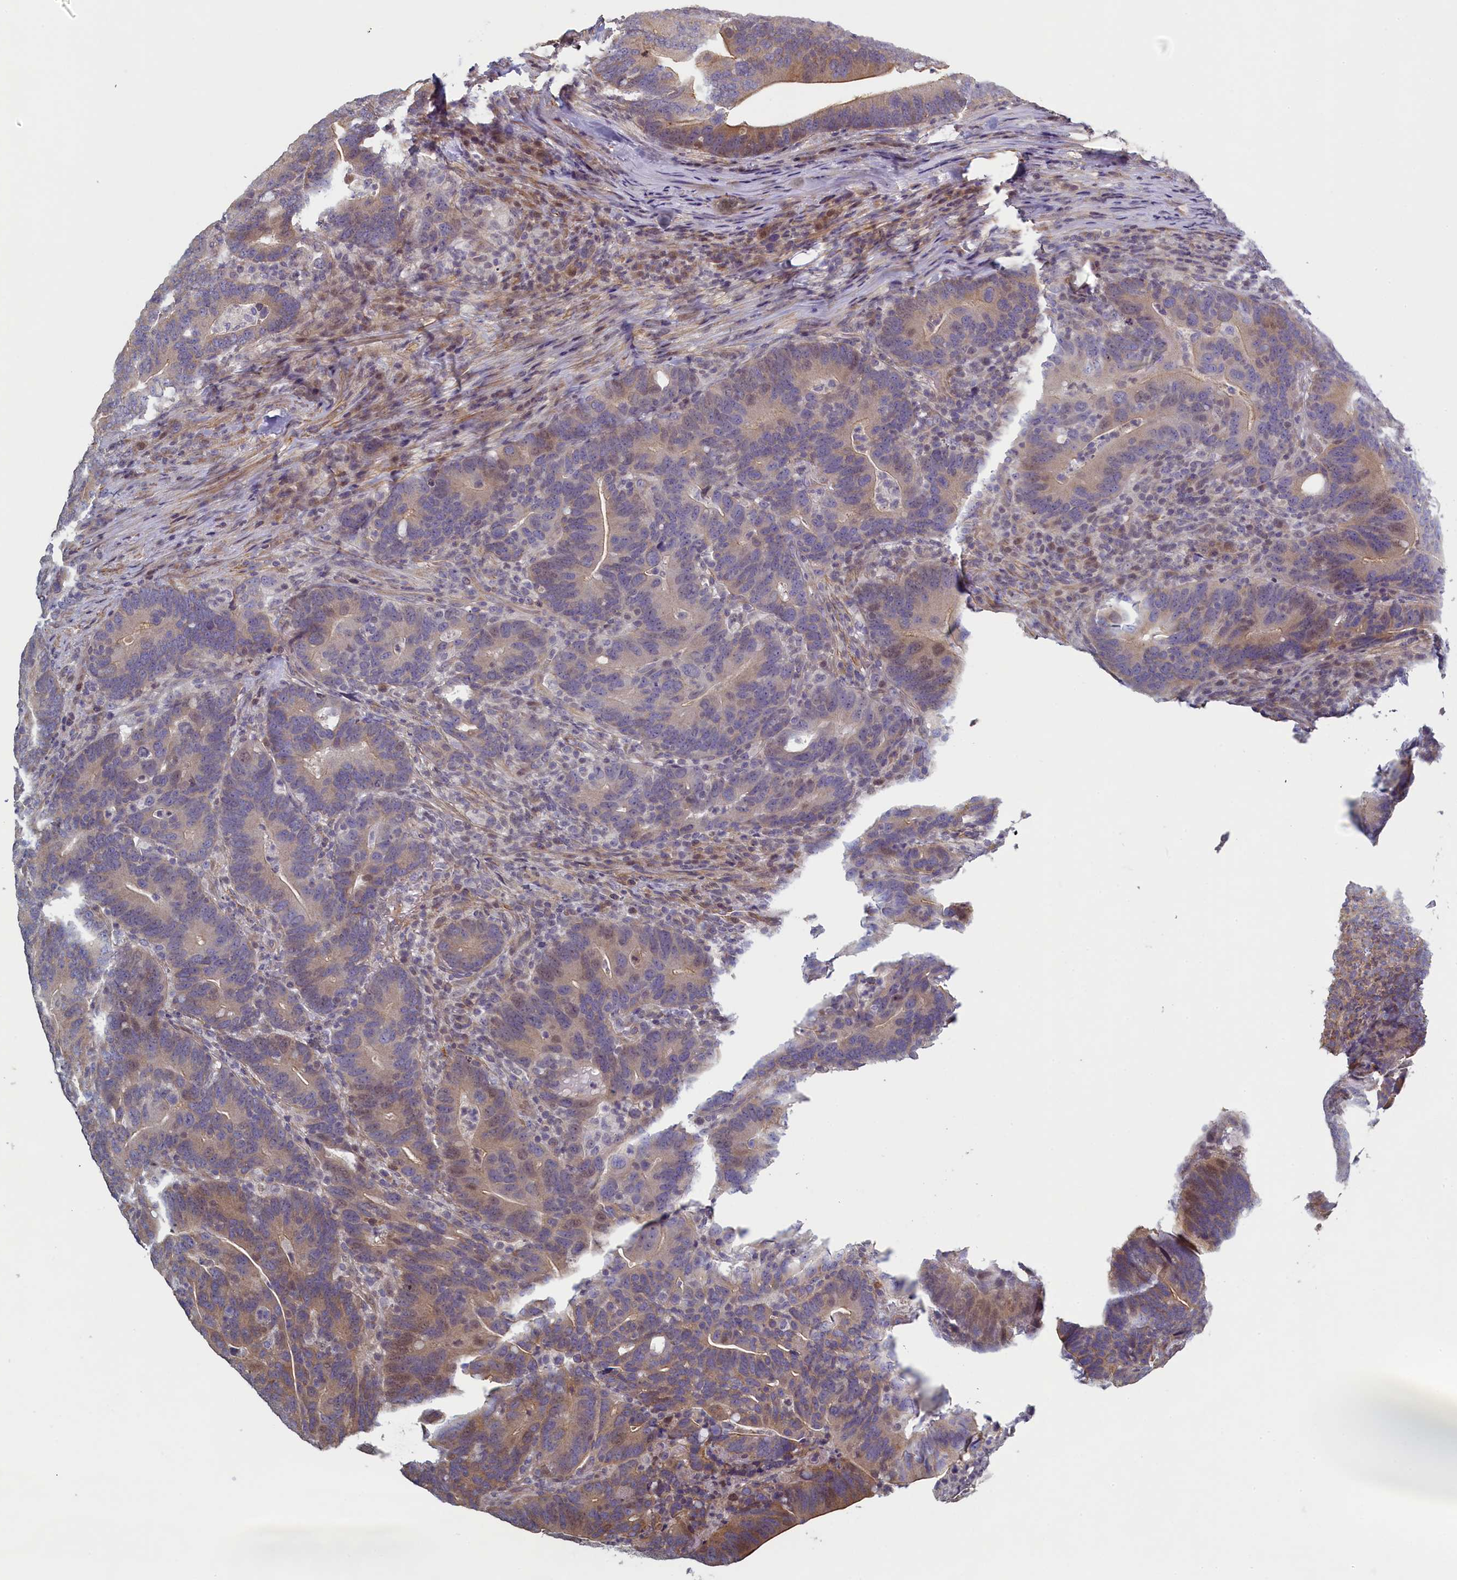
{"staining": {"intensity": "moderate", "quantity": "25%-75%", "location": "cytoplasmic/membranous"}, "tissue": "colorectal cancer", "cell_type": "Tumor cells", "image_type": "cancer", "snomed": [{"axis": "morphology", "description": "Adenocarcinoma, NOS"}, {"axis": "topography", "description": "Colon"}], "caption": "Immunohistochemical staining of human colorectal cancer (adenocarcinoma) exhibits medium levels of moderate cytoplasmic/membranous expression in about 25%-75% of tumor cells.", "gene": "DIXDC1", "patient": {"sex": "female", "age": 66}}